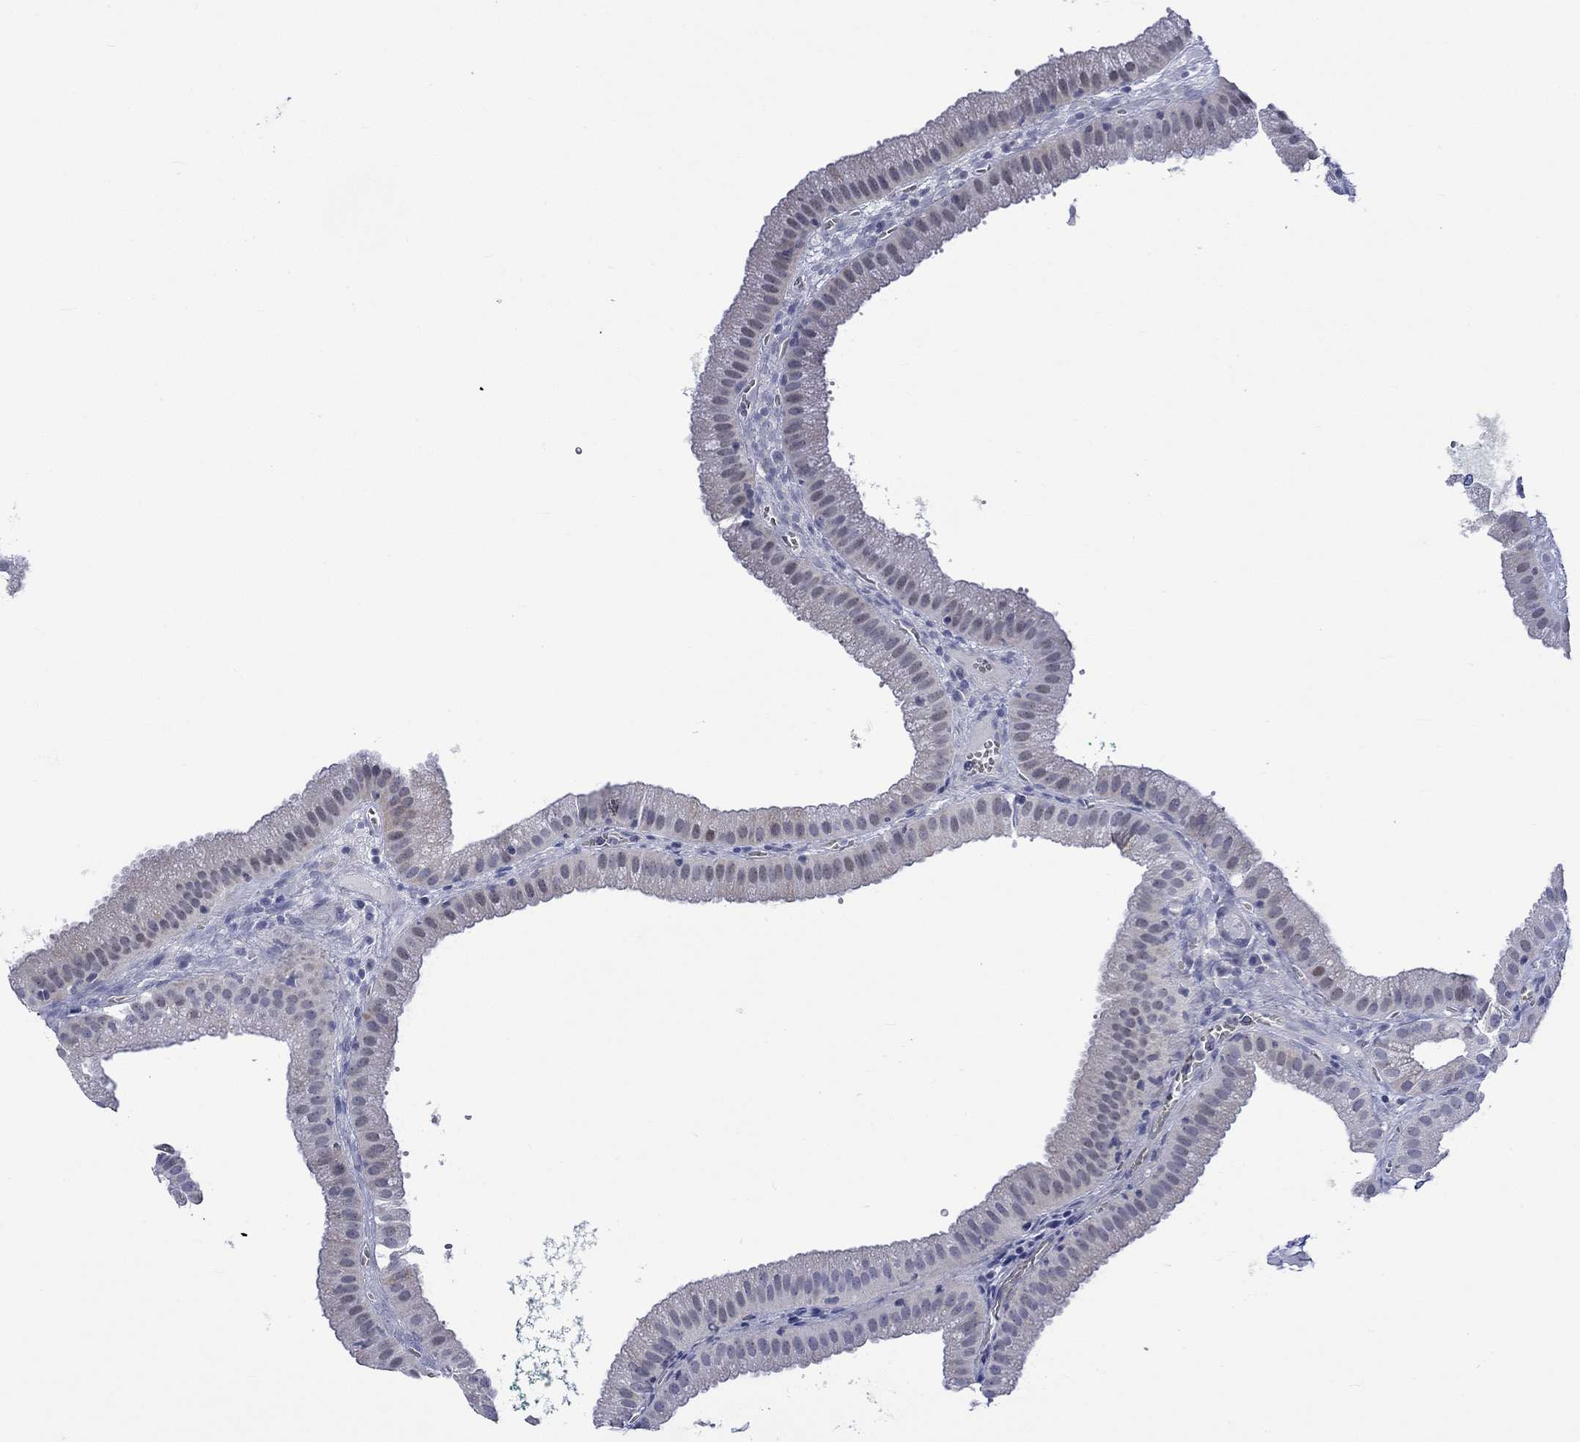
{"staining": {"intensity": "negative", "quantity": "none", "location": "none"}, "tissue": "gallbladder", "cell_type": "Glandular cells", "image_type": "normal", "snomed": [{"axis": "morphology", "description": "Normal tissue, NOS"}, {"axis": "topography", "description": "Gallbladder"}], "caption": "Immunohistochemistry (IHC) image of unremarkable gallbladder: human gallbladder stained with DAB exhibits no significant protein expression in glandular cells. (DAB IHC with hematoxylin counter stain).", "gene": "KLHL35", "patient": {"sex": "male", "age": 67}}